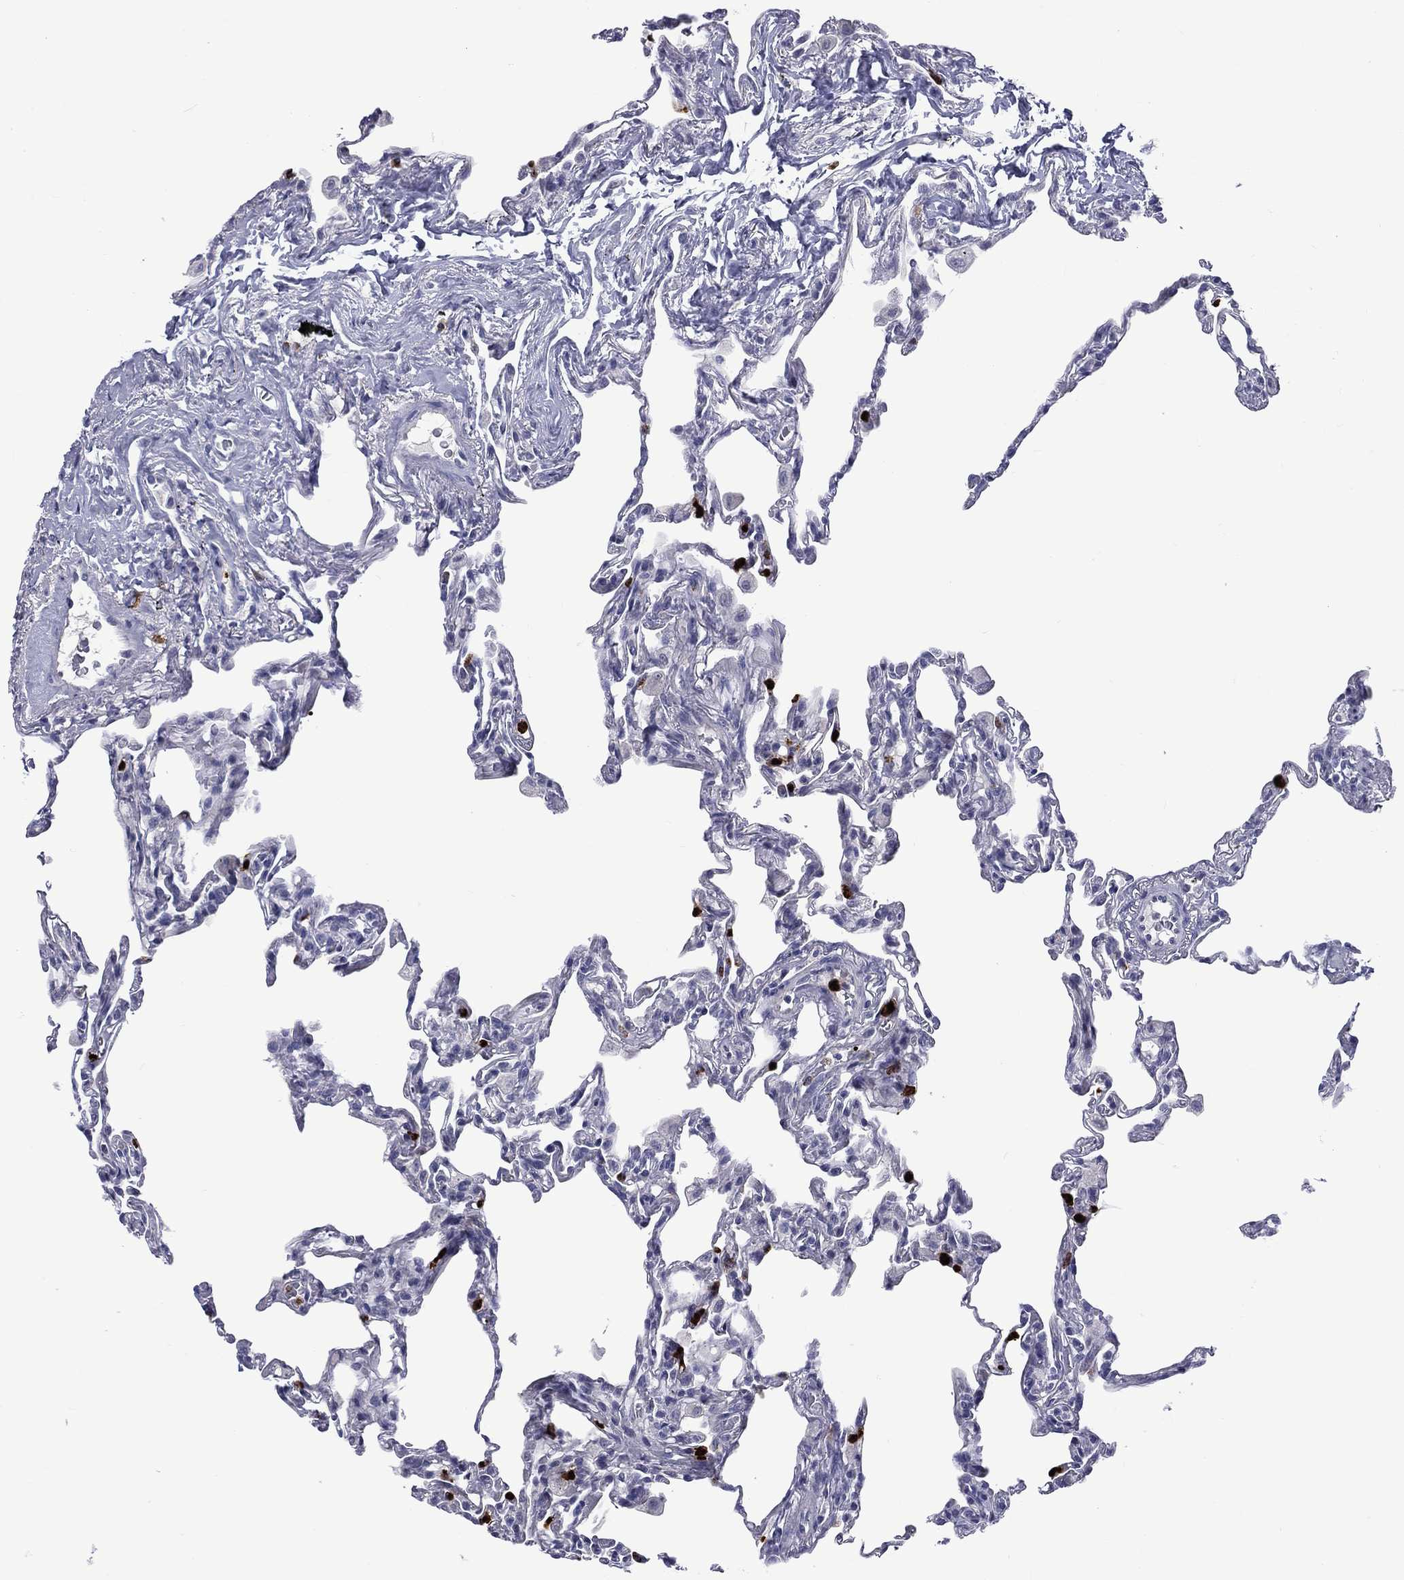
{"staining": {"intensity": "negative", "quantity": "none", "location": "none"}, "tissue": "lung", "cell_type": "Alveolar cells", "image_type": "normal", "snomed": [{"axis": "morphology", "description": "Normal tissue, NOS"}, {"axis": "topography", "description": "Lung"}], "caption": "Immunohistochemical staining of normal lung shows no significant positivity in alveolar cells.", "gene": "ELANE", "patient": {"sex": "female", "age": 57}}